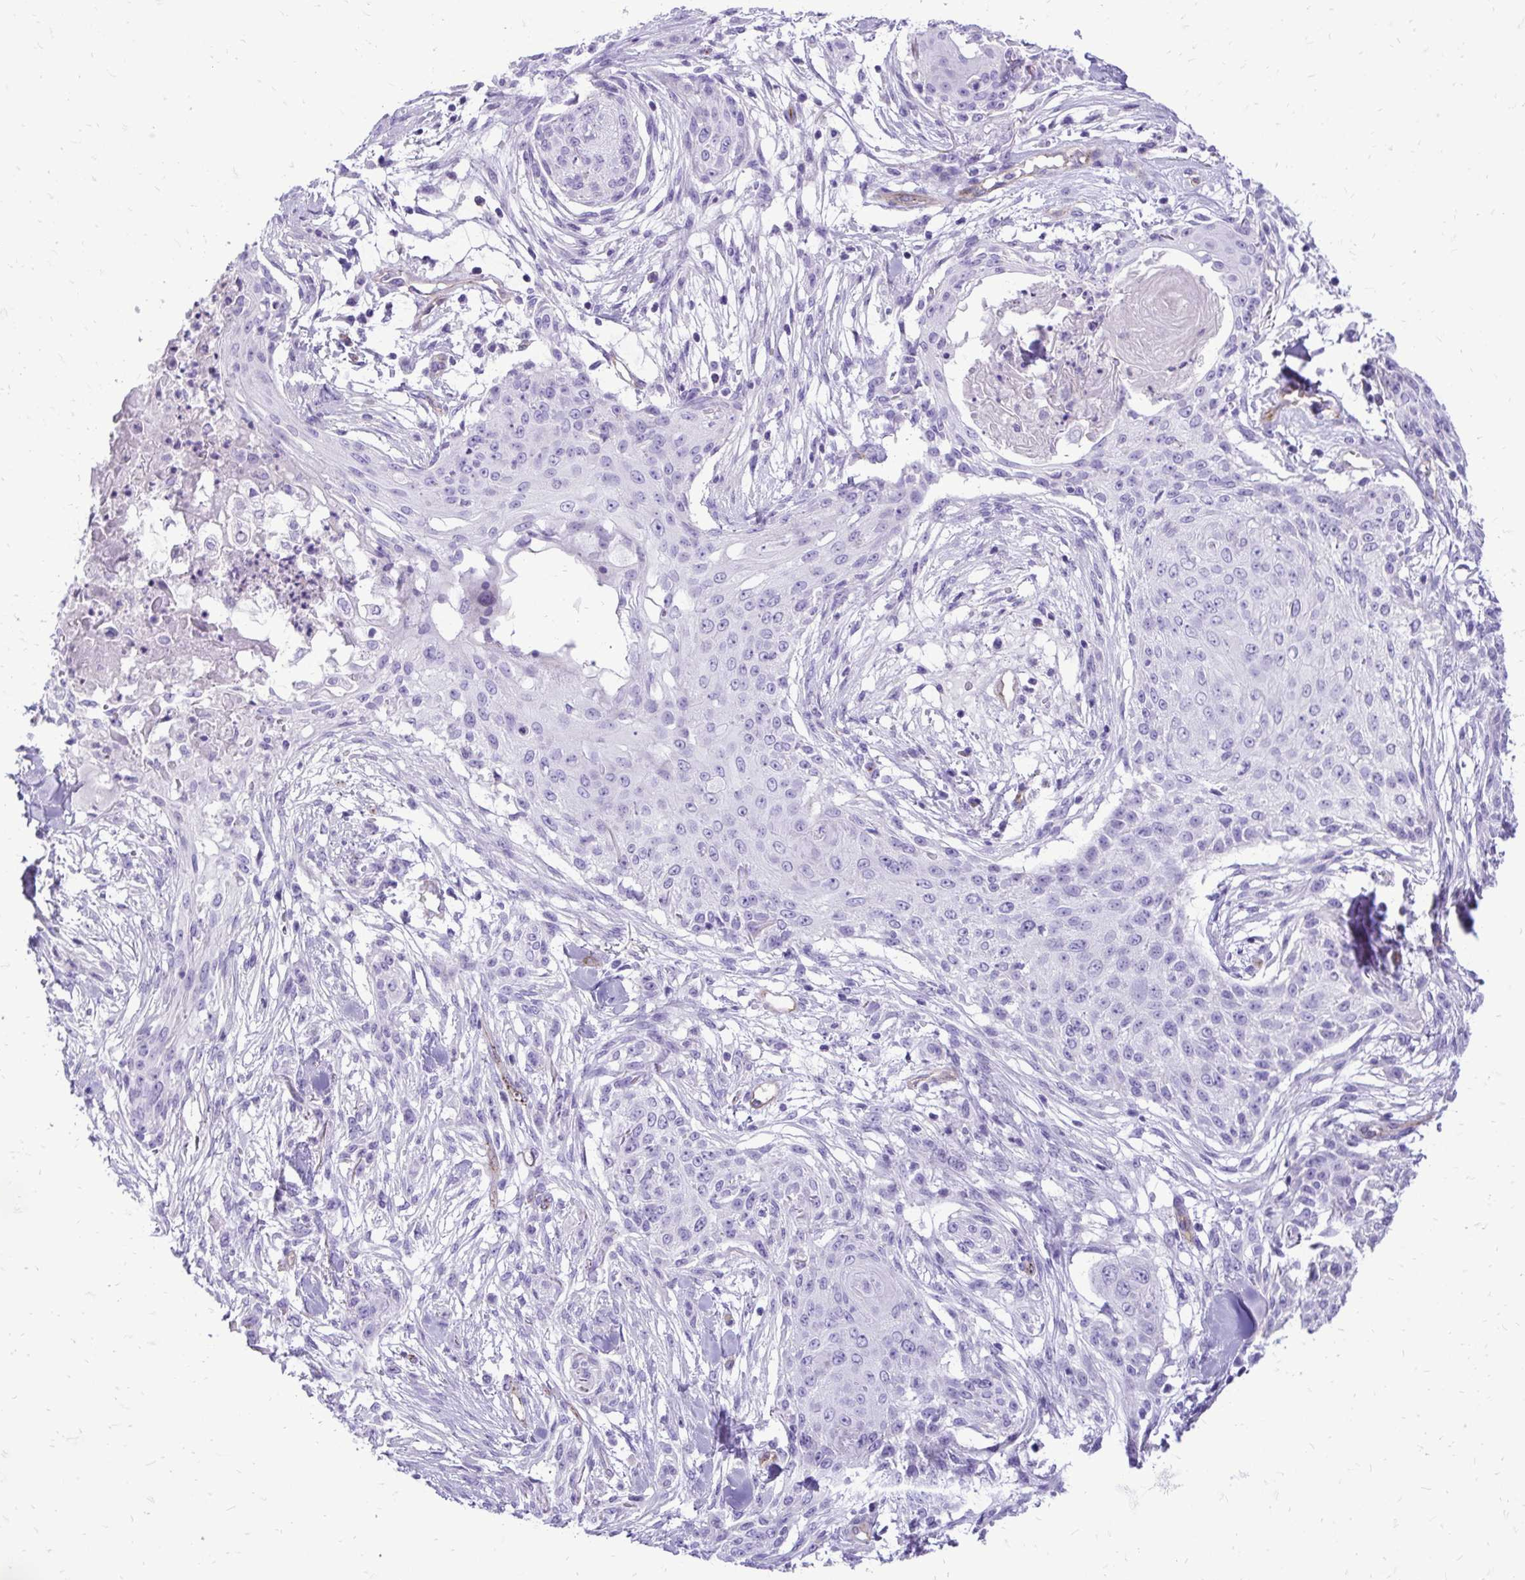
{"staining": {"intensity": "negative", "quantity": "none", "location": "none"}, "tissue": "skin cancer", "cell_type": "Tumor cells", "image_type": "cancer", "snomed": [{"axis": "morphology", "description": "Squamous cell carcinoma, NOS"}, {"axis": "topography", "description": "Skin"}], "caption": "Immunohistochemical staining of skin squamous cell carcinoma demonstrates no significant expression in tumor cells.", "gene": "PELI3", "patient": {"sex": "female", "age": 59}}